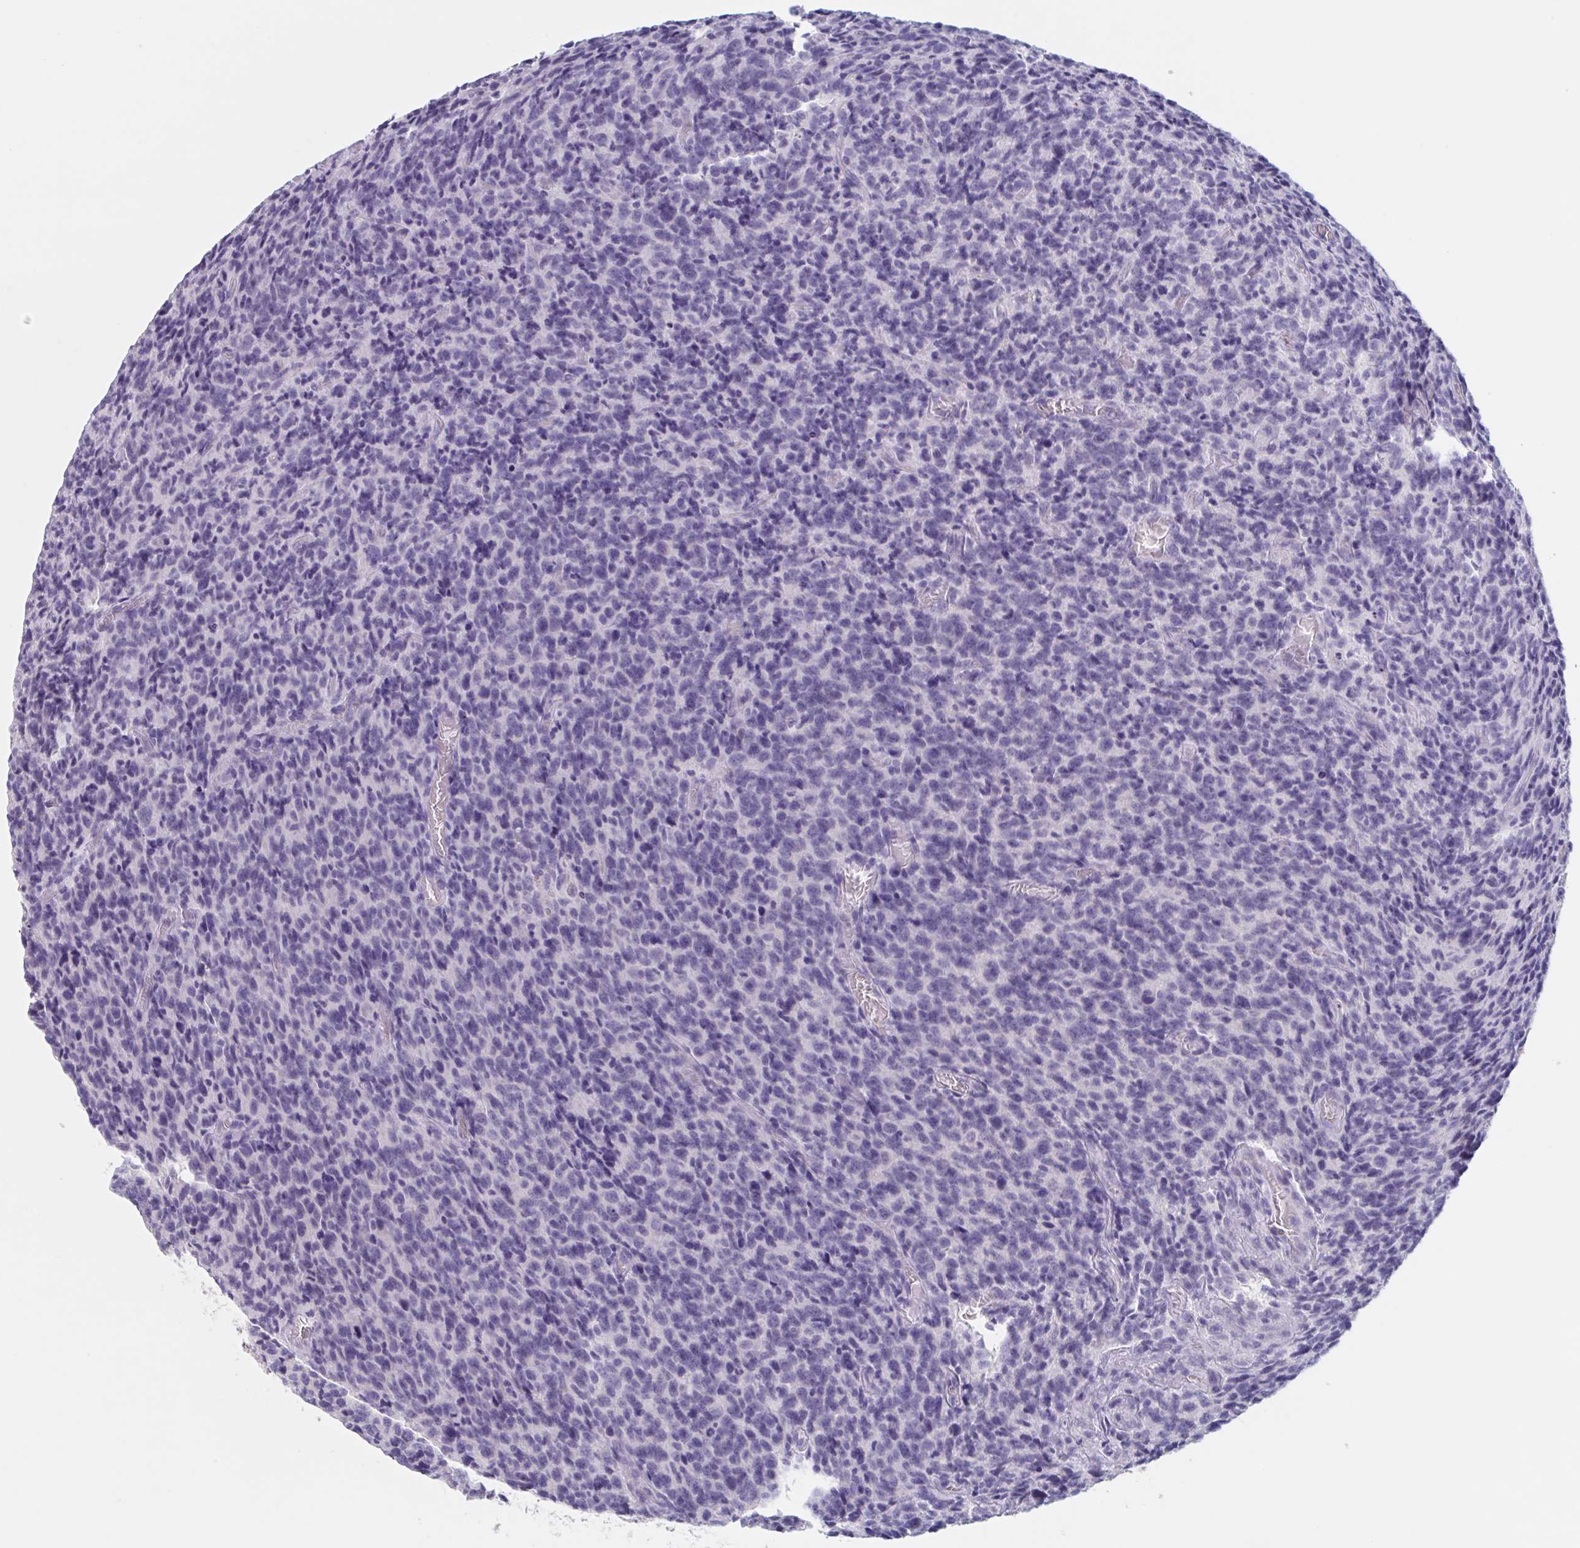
{"staining": {"intensity": "negative", "quantity": "none", "location": "none"}, "tissue": "glioma", "cell_type": "Tumor cells", "image_type": "cancer", "snomed": [{"axis": "morphology", "description": "Glioma, malignant, High grade"}, {"axis": "topography", "description": "Brain"}], "caption": "Tumor cells are negative for protein expression in human malignant glioma (high-grade).", "gene": "NDUFC2", "patient": {"sex": "male", "age": 76}}